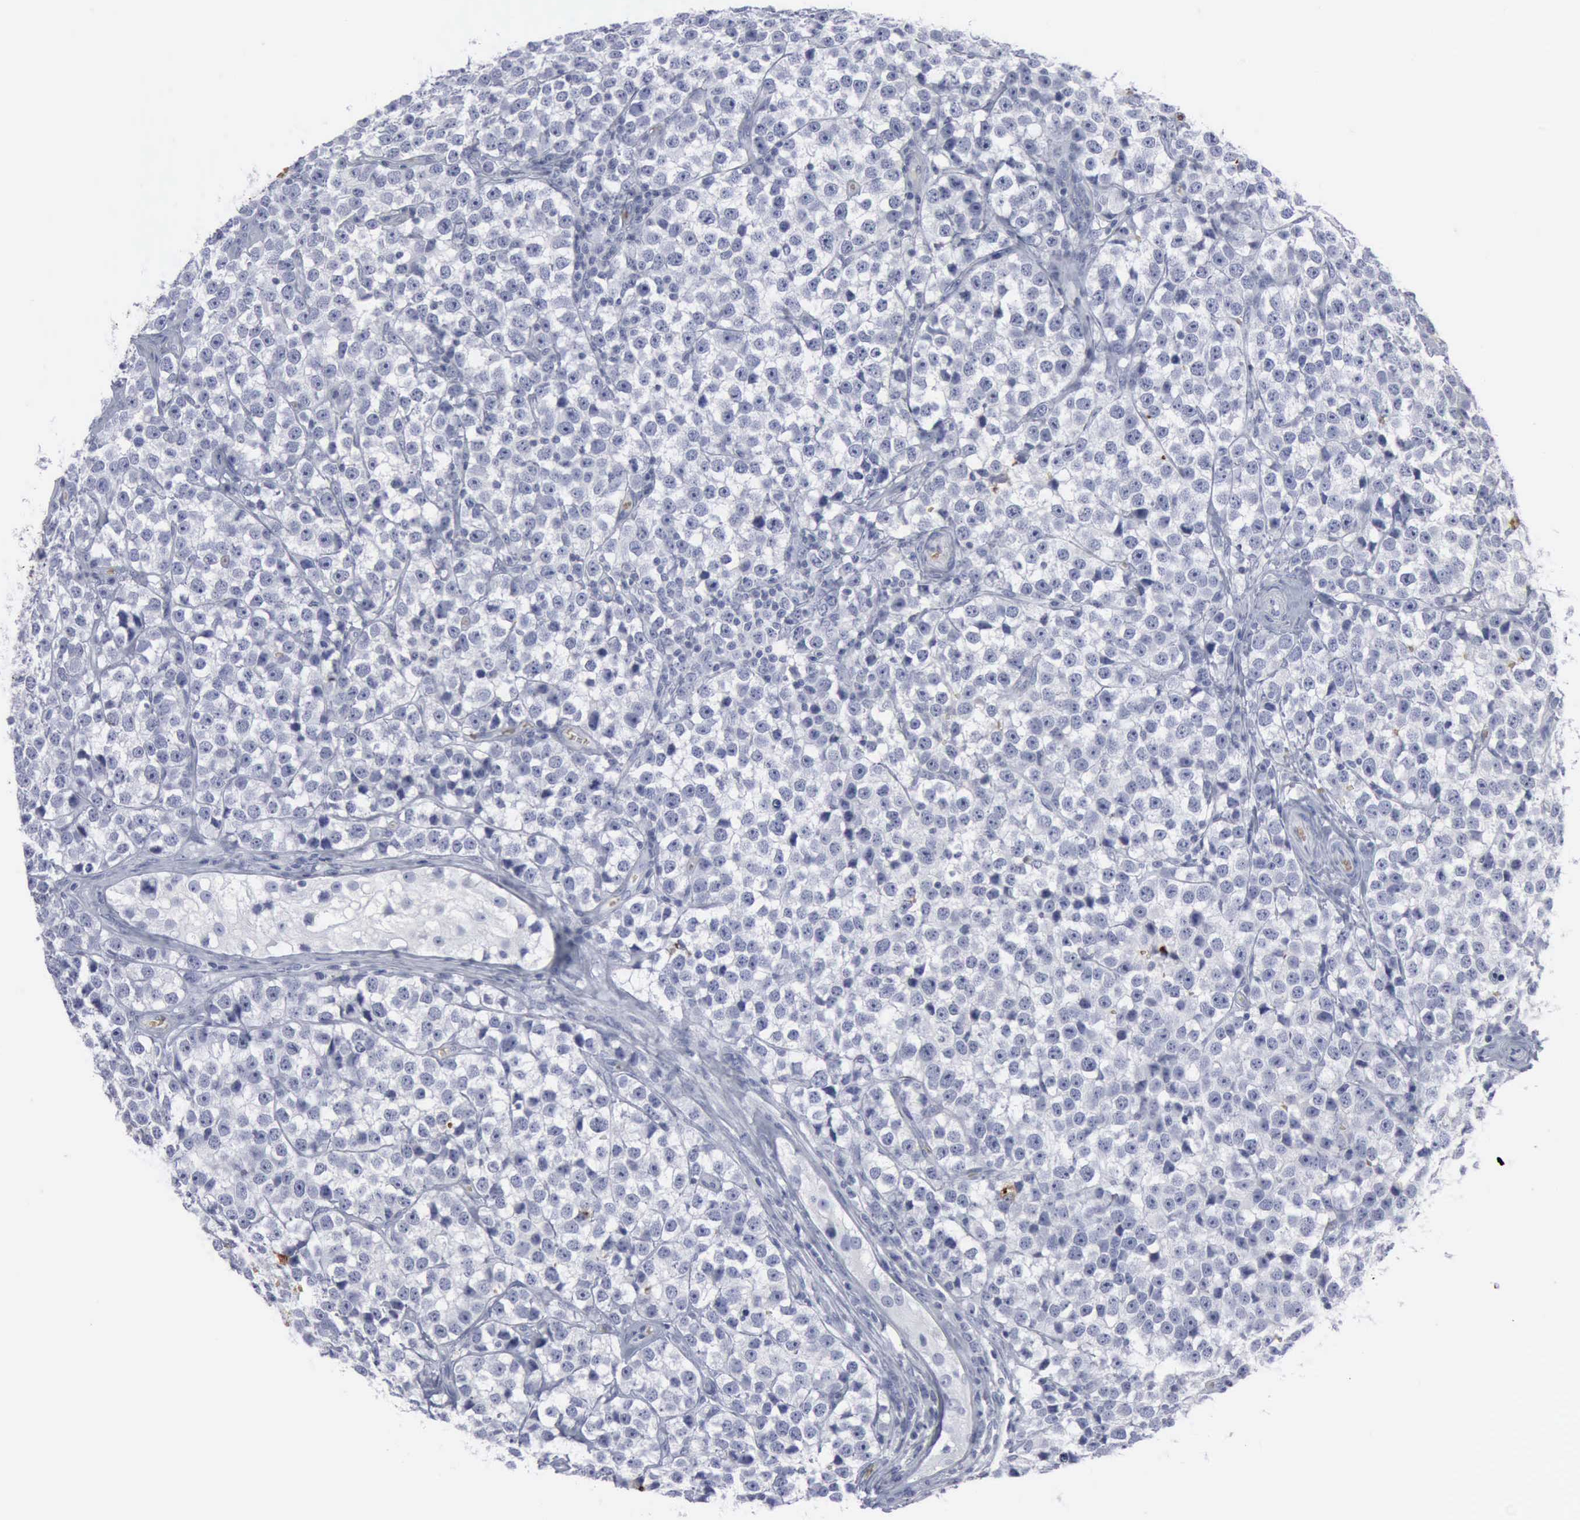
{"staining": {"intensity": "negative", "quantity": "none", "location": "none"}, "tissue": "testis cancer", "cell_type": "Tumor cells", "image_type": "cancer", "snomed": [{"axis": "morphology", "description": "Seminoma, NOS"}, {"axis": "topography", "description": "Testis"}], "caption": "Tumor cells show no significant staining in seminoma (testis).", "gene": "TGFB1", "patient": {"sex": "male", "age": 25}}